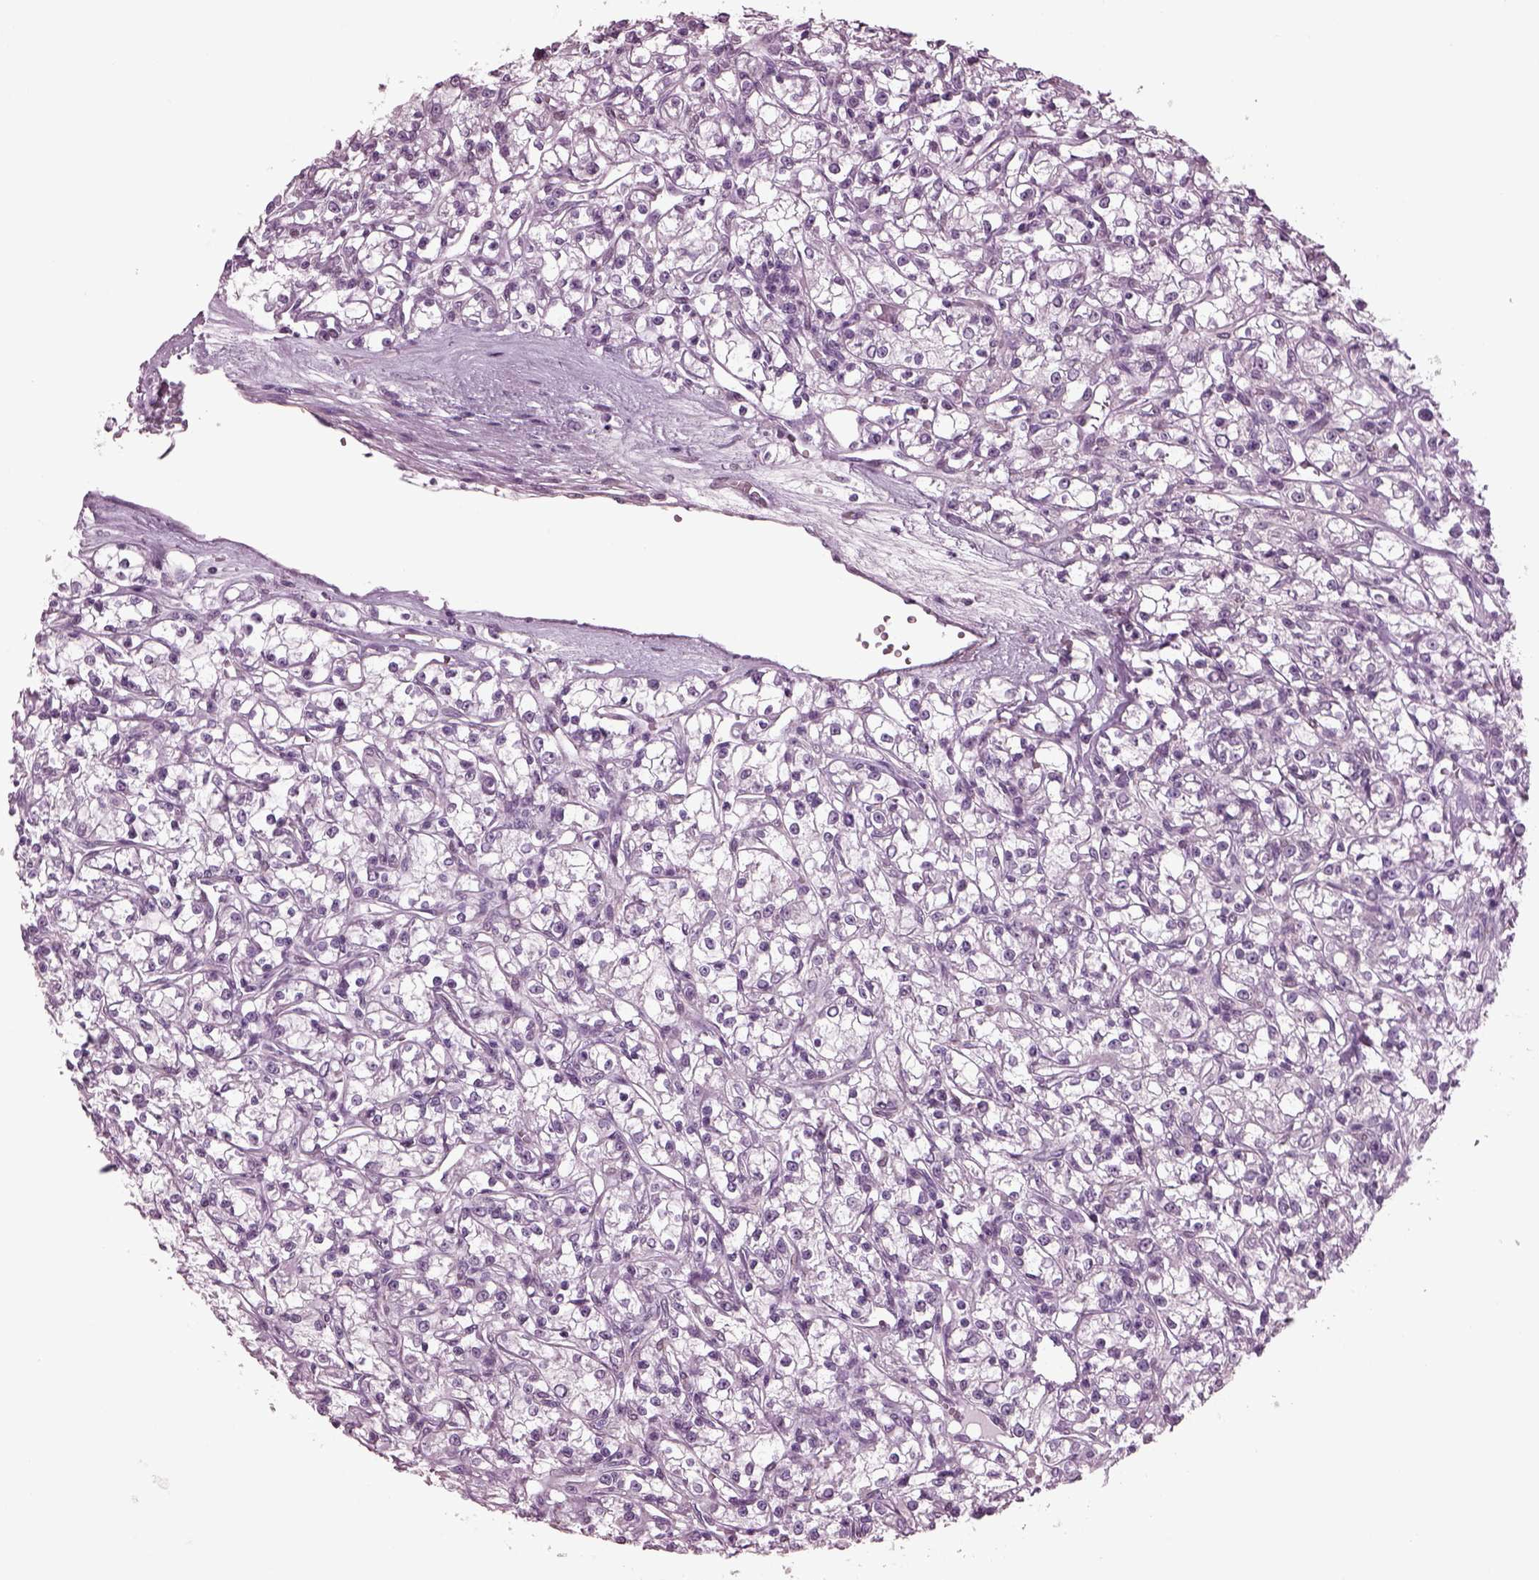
{"staining": {"intensity": "negative", "quantity": "none", "location": "none"}, "tissue": "renal cancer", "cell_type": "Tumor cells", "image_type": "cancer", "snomed": [{"axis": "morphology", "description": "Adenocarcinoma, NOS"}, {"axis": "topography", "description": "Kidney"}], "caption": "This photomicrograph is of renal adenocarcinoma stained with immunohistochemistry (IHC) to label a protein in brown with the nuclei are counter-stained blue. There is no expression in tumor cells.", "gene": "TPPP2", "patient": {"sex": "female", "age": 59}}